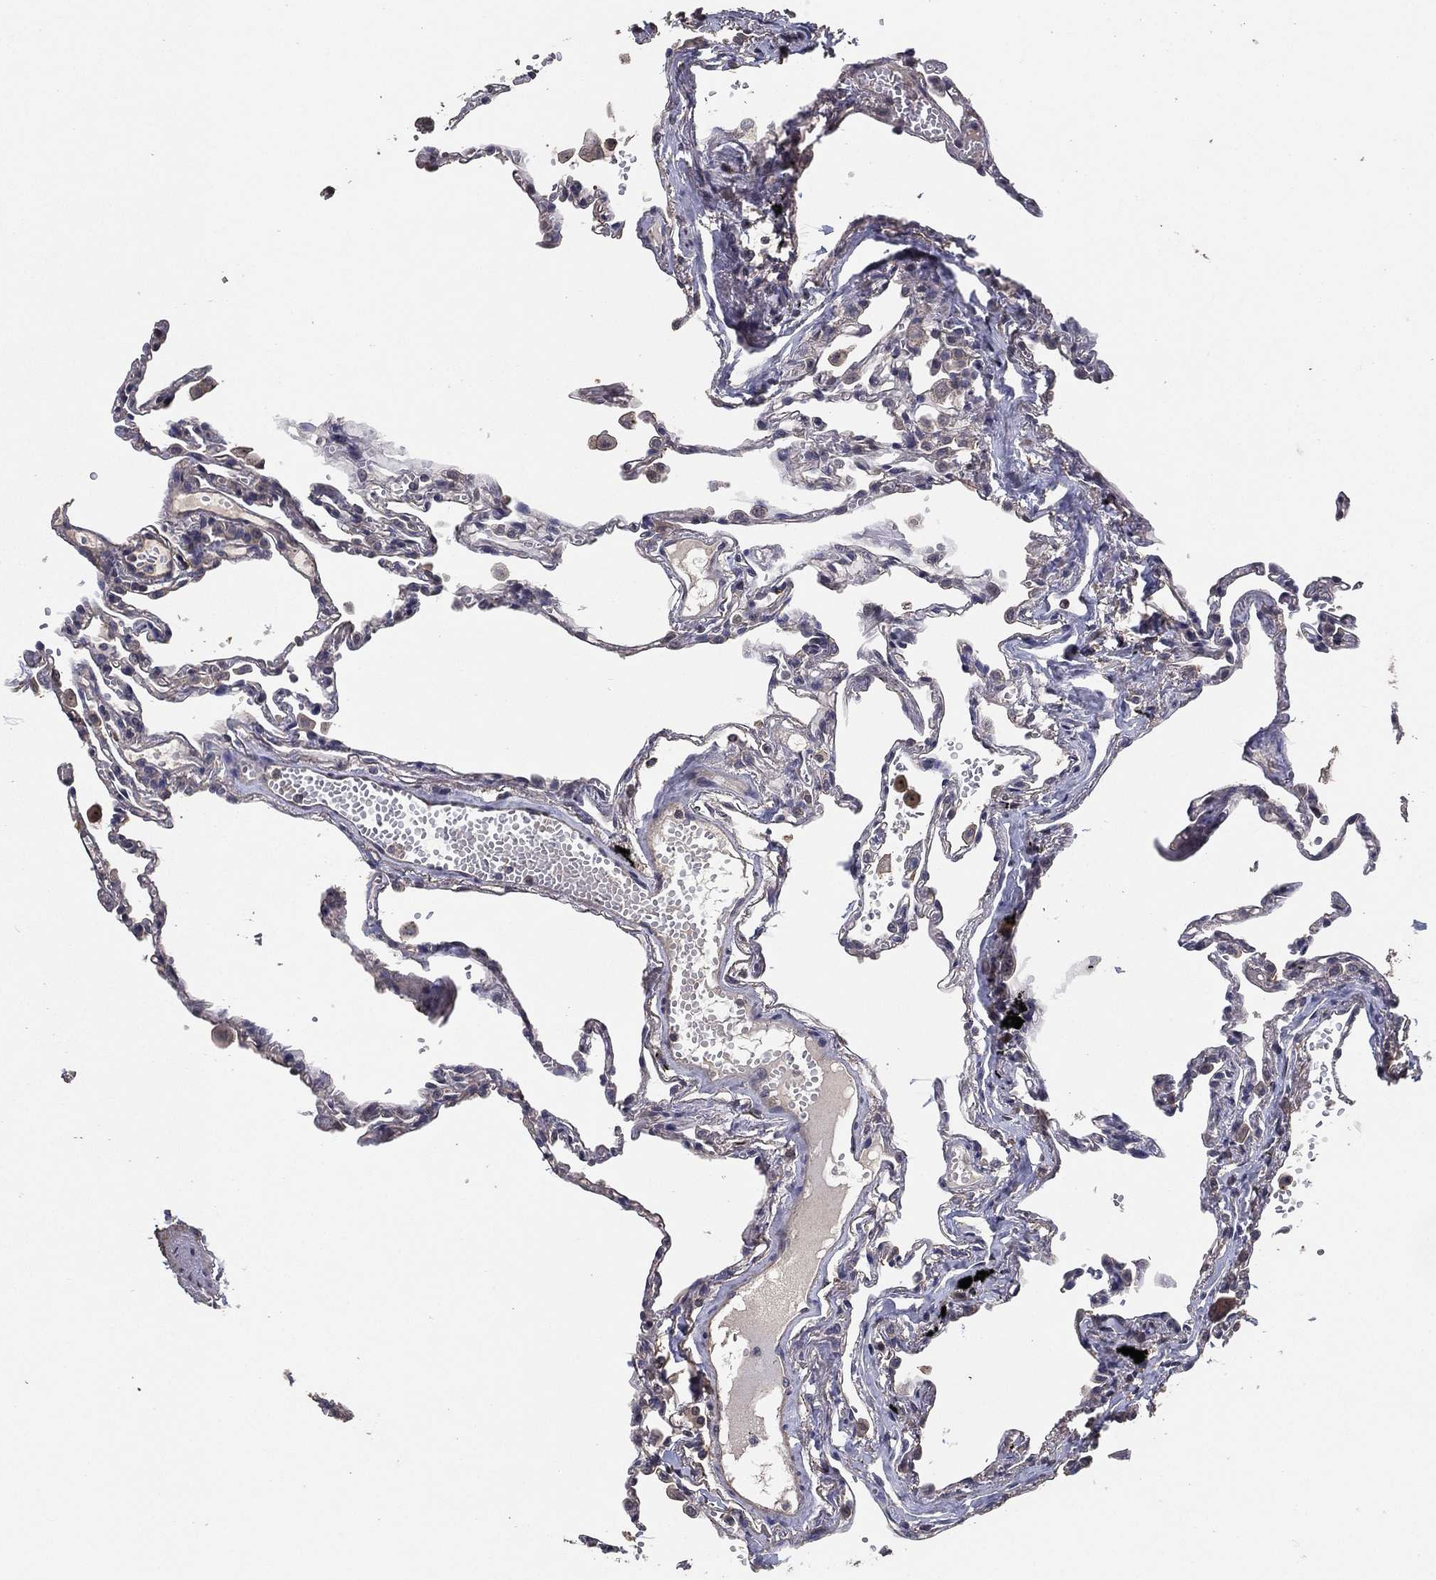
{"staining": {"intensity": "negative", "quantity": "none", "location": "none"}, "tissue": "lung", "cell_type": "Alveolar cells", "image_type": "normal", "snomed": [{"axis": "morphology", "description": "Normal tissue, NOS"}, {"axis": "topography", "description": "Lung"}], "caption": "High power microscopy histopathology image of an immunohistochemistry image of normal lung, revealing no significant expression in alveolar cells. (DAB (3,3'-diaminobenzidine) immunohistochemistry (IHC), high magnification).", "gene": "PCNT", "patient": {"sex": "male", "age": 78}}